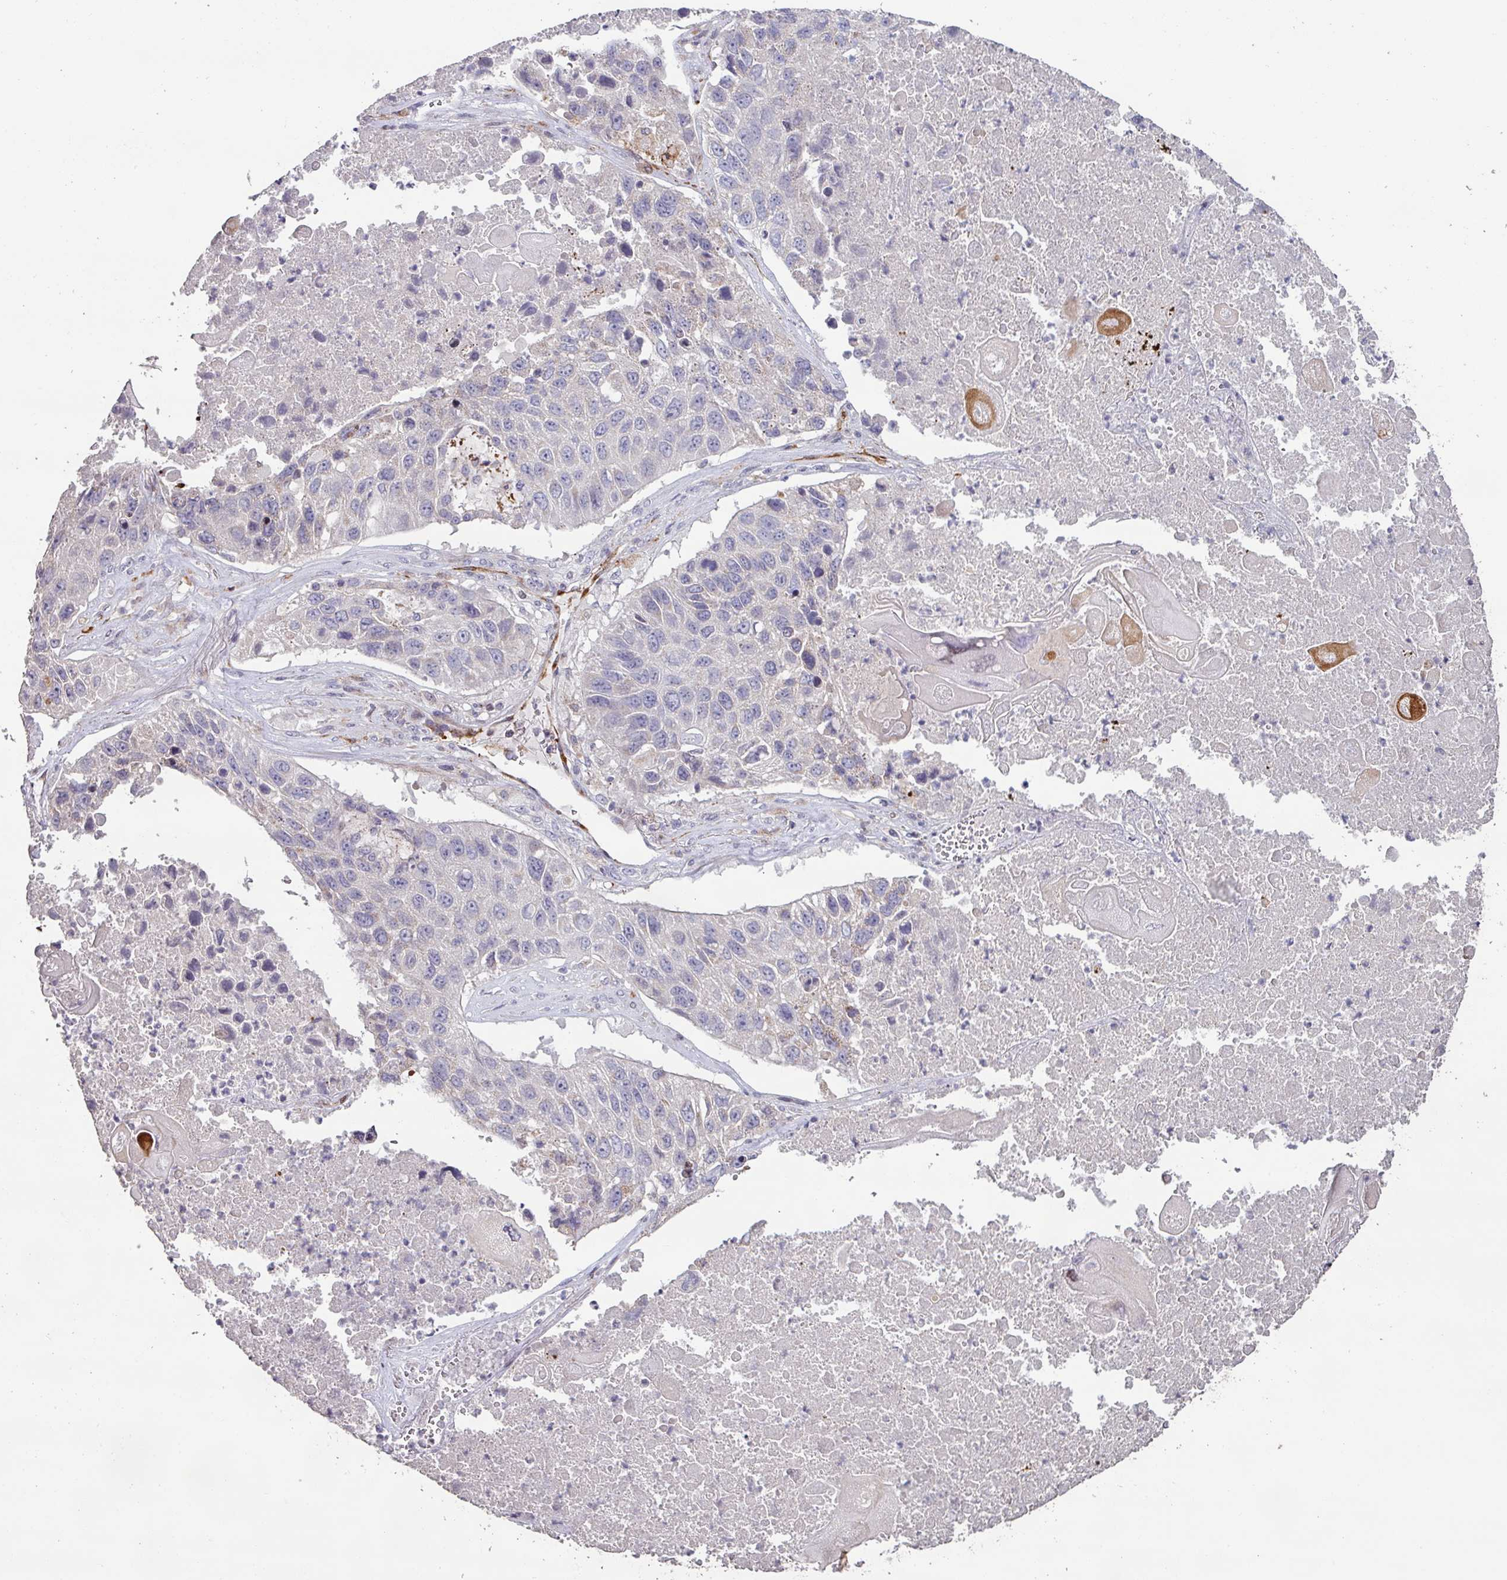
{"staining": {"intensity": "negative", "quantity": "none", "location": "none"}, "tissue": "lung cancer", "cell_type": "Tumor cells", "image_type": "cancer", "snomed": [{"axis": "morphology", "description": "Squamous cell carcinoma, NOS"}, {"axis": "topography", "description": "Lung"}], "caption": "High magnification brightfield microscopy of lung cancer stained with DAB (brown) and counterstained with hematoxylin (blue): tumor cells show no significant expression.", "gene": "RPL23A", "patient": {"sex": "male", "age": 61}}